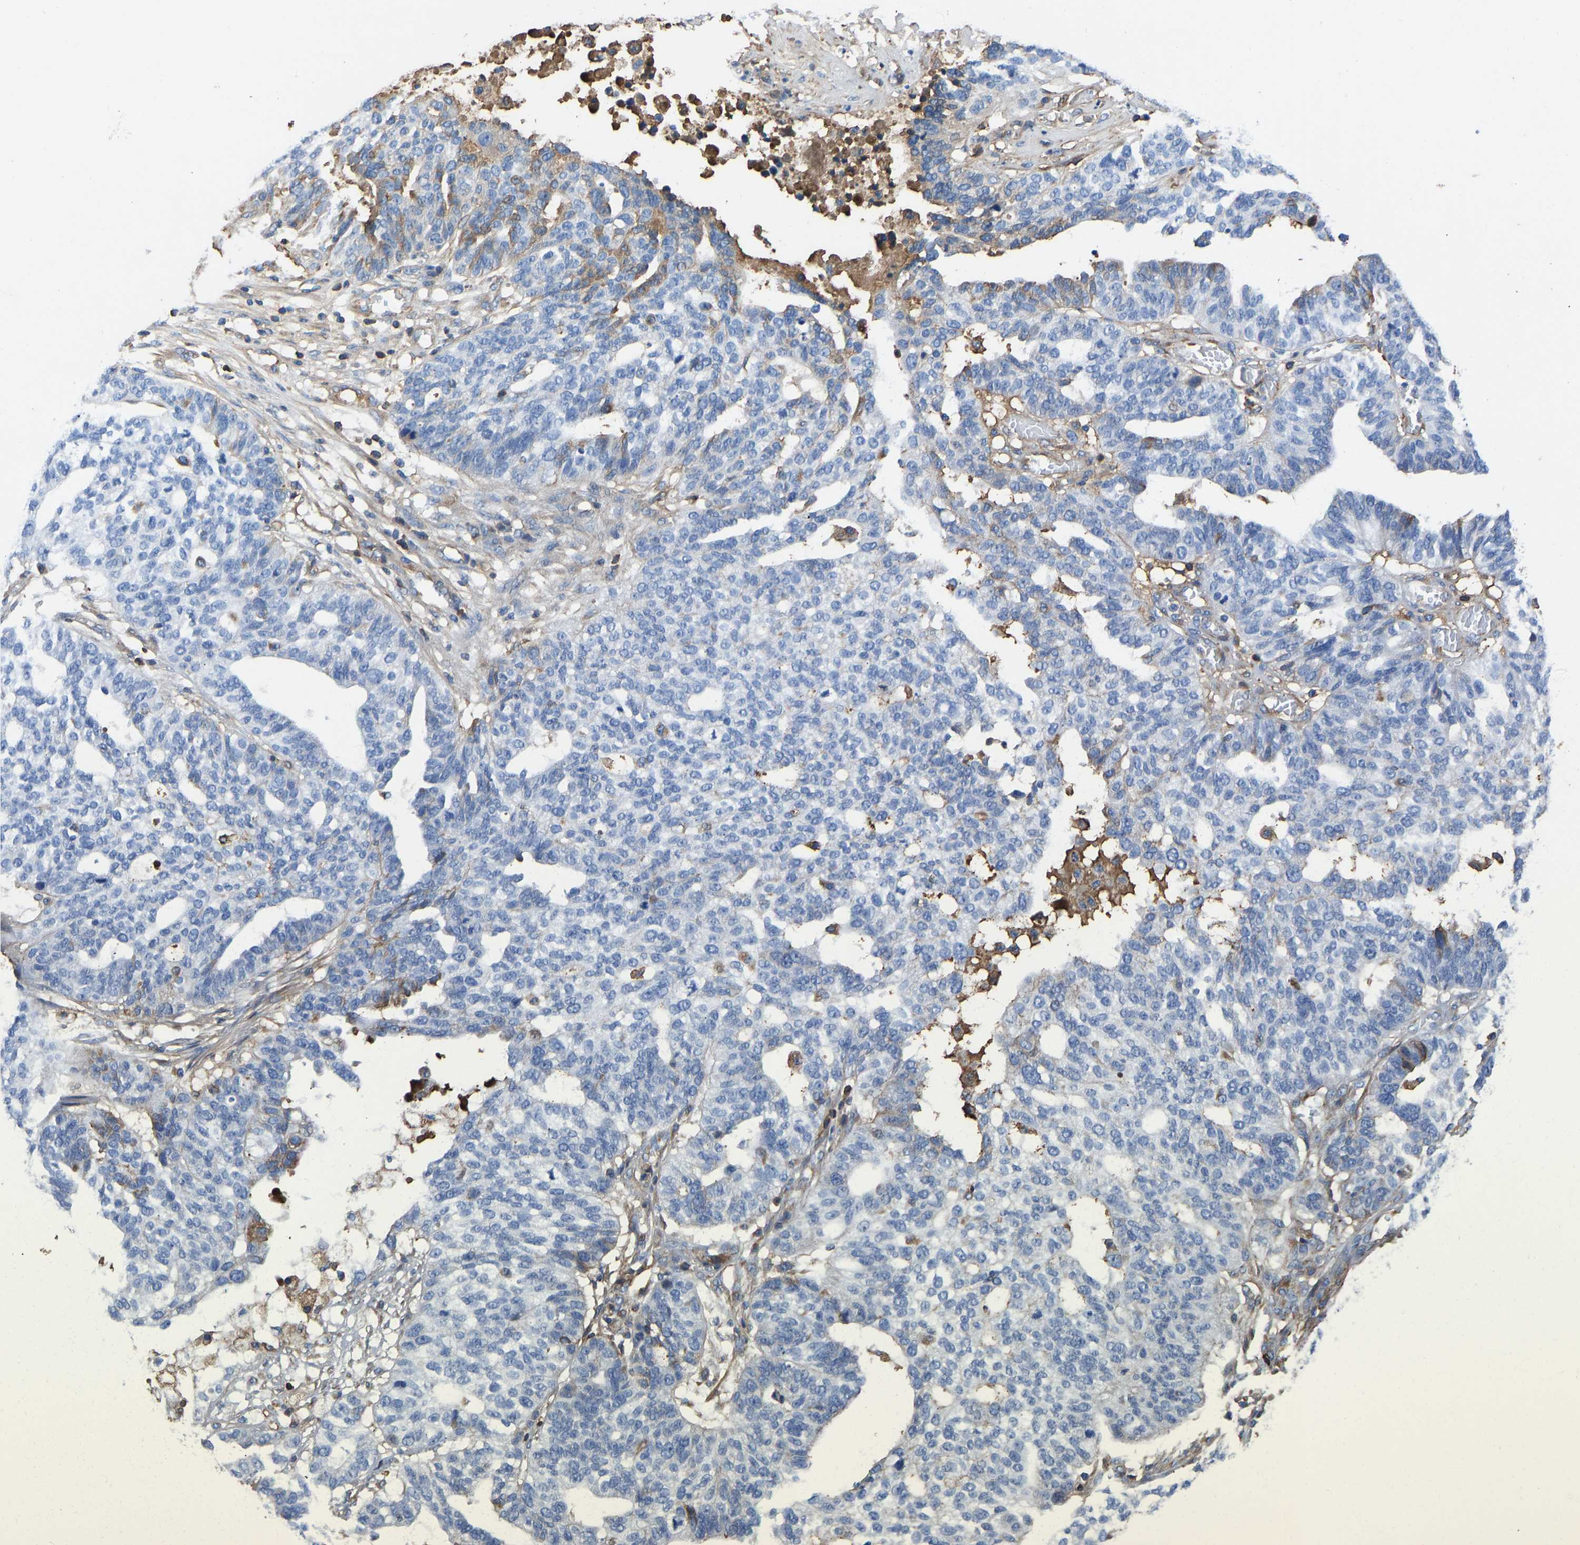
{"staining": {"intensity": "negative", "quantity": "none", "location": "none"}, "tissue": "ovarian cancer", "cell_type": "Tumor cells", "image_type": "cancer", "snomed": [{"axis": "morphology", "description": "Cystadenocarcinoma, serous, NOS"}, {"axis": "topography", "description": "Ovary"}], "caption": "The IHC photomicrograph has no significant positivity in tumor cells of ovarian serous cystadenocarcinoma tissue.", "gene": "HSPG2", "patient": {"sex": "female", "age": 59}}